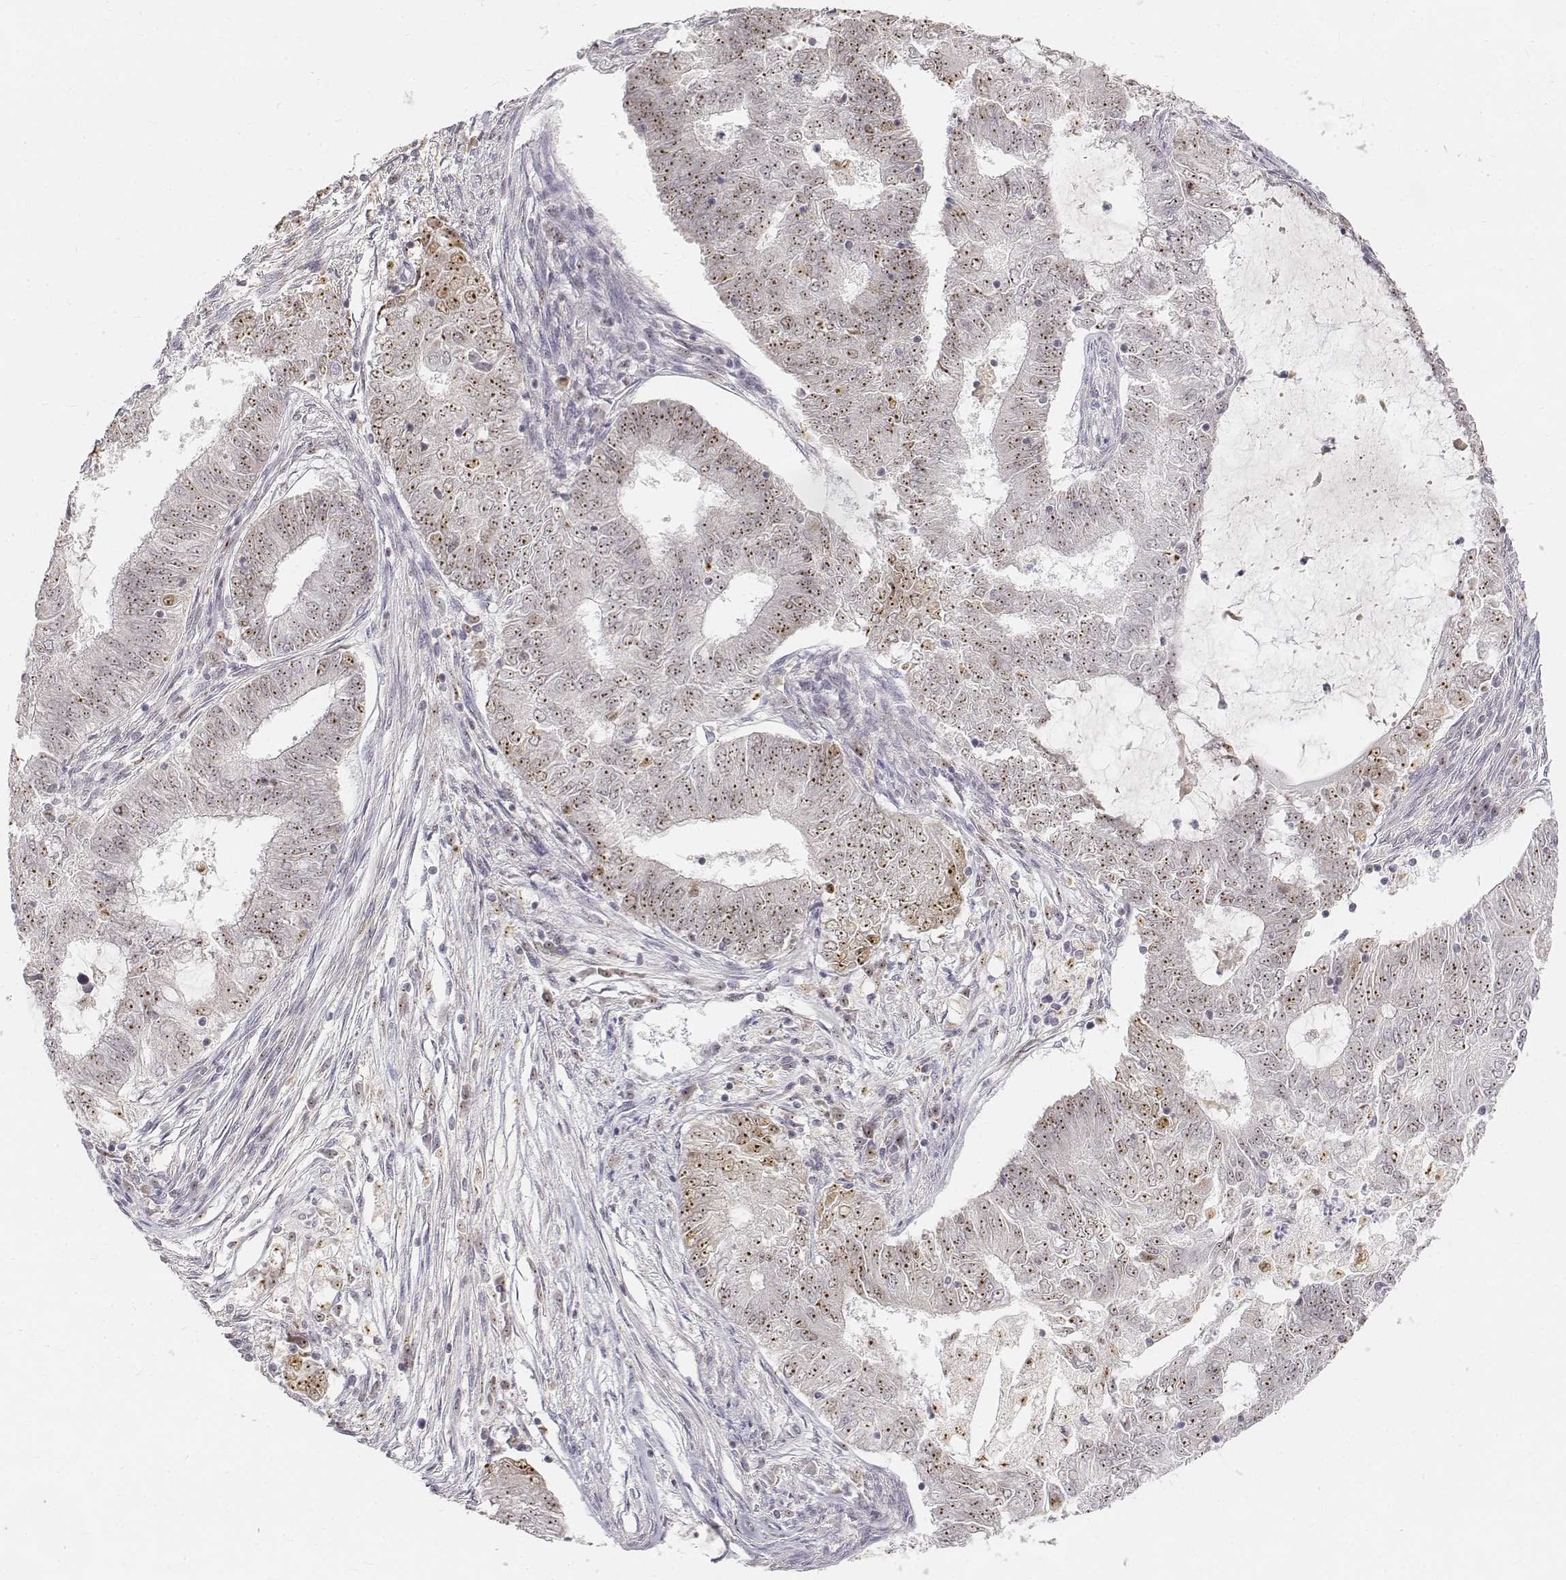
{"staining": {"intensity": "weak", "quantity": ">75%", "location": "nuclear"}, "tissue": "endometrial cancer", "cell_type": "Tumor cells", "image_type": "cancer", "snomed": [{"axis": "morphology", "description": "Adenocarcinoma, NOS"}, {"axis": "topography", "description": "Endometrium"}], "caption": "Endometrial cancer tissue reveals weak nuclear expression in approximately >75% of tumor cells, visualized by immunohistochemistry. (DAB (3,3'-diaminobenzidine) IHC, brown staining for protein, blue staining for nuclei).", "gene": "PHF6", "patient": {"sex": "female", "age": 62}}